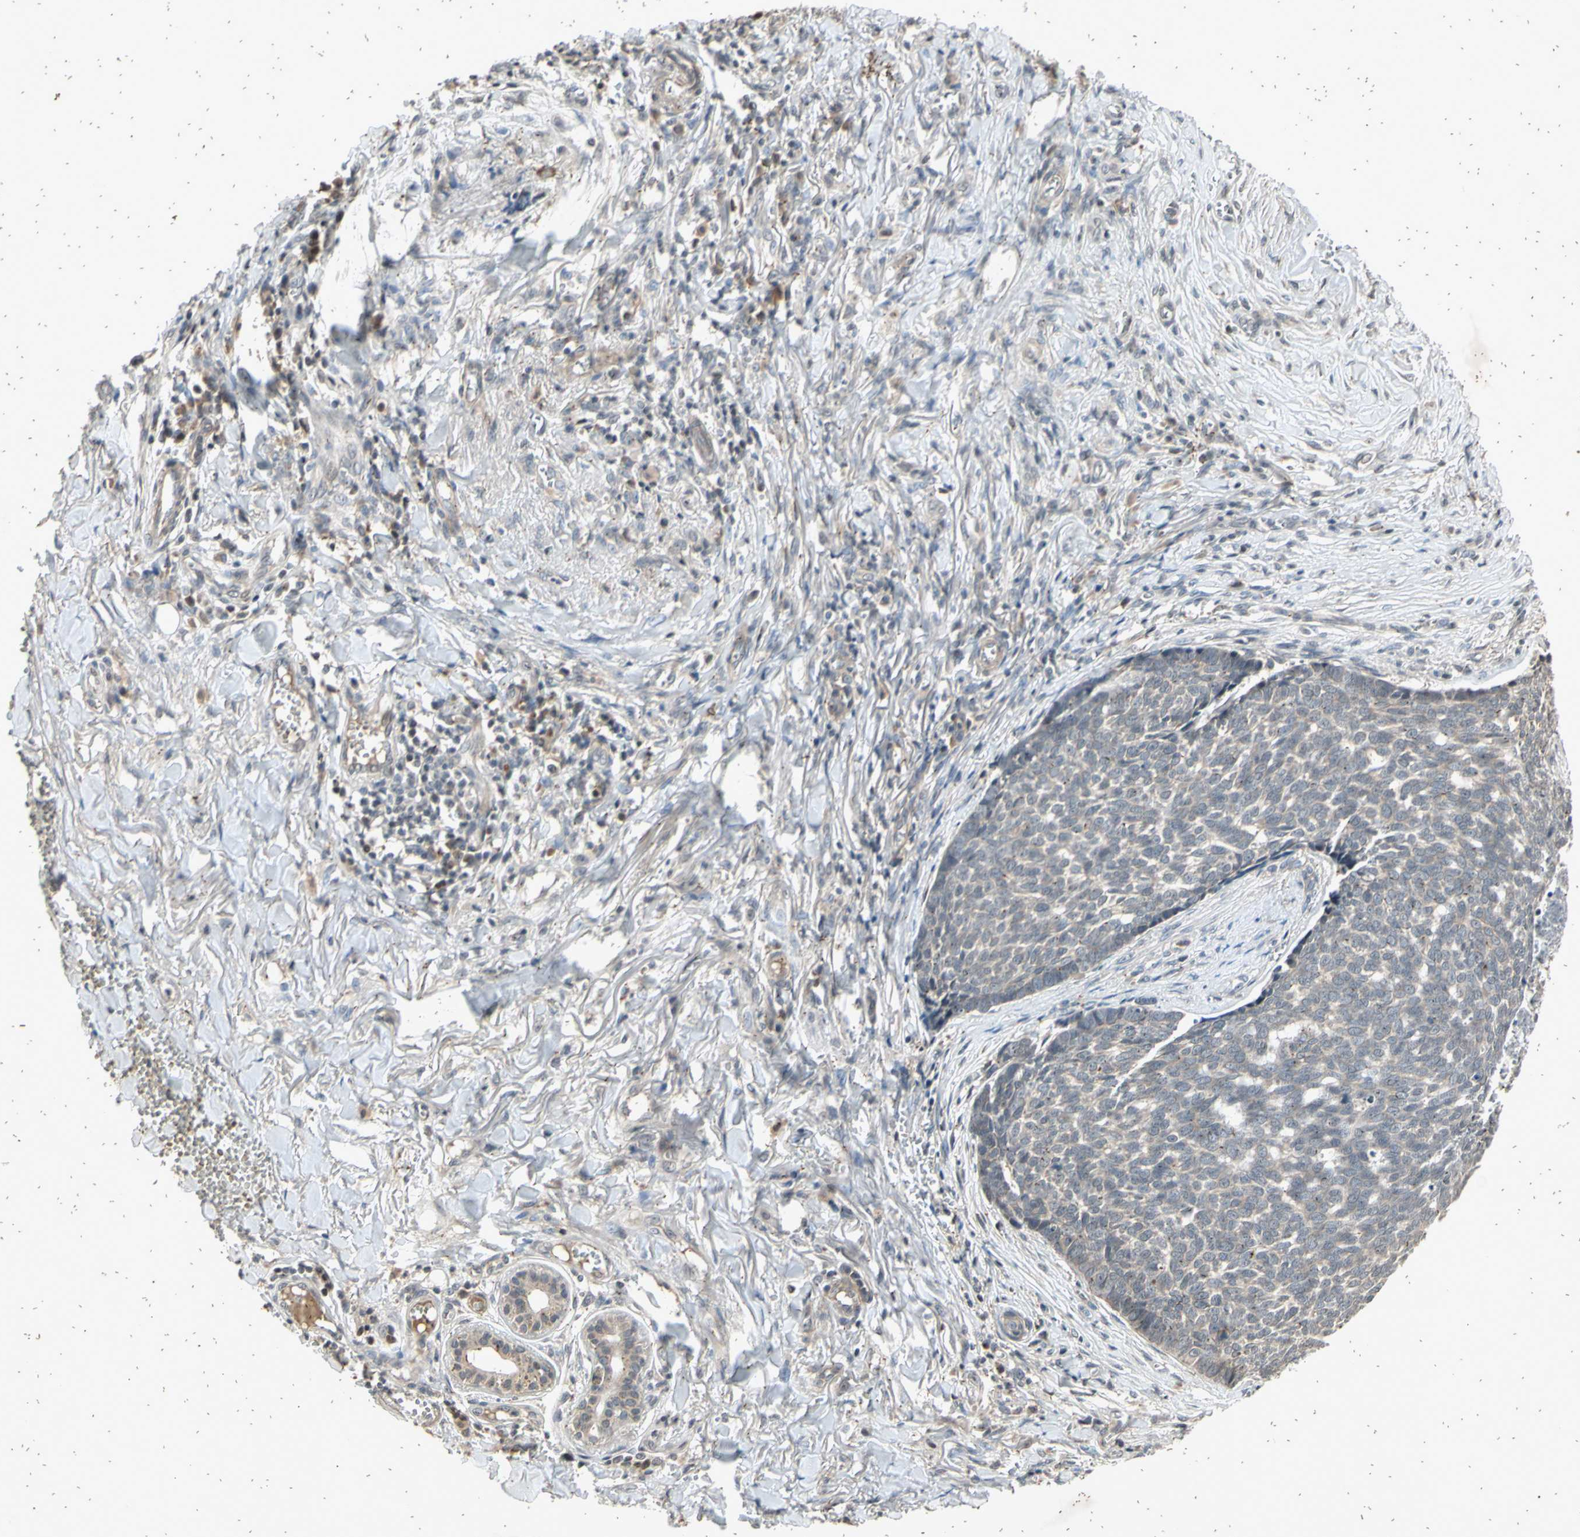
{"staining": {"intensity": "negative", "quantity": "none", "location": "none"}, "tissue": "skin cancer", "cell_type": "Tumor cells", "image_type": "cancer", "snomed": [{"axis": "morphology", "description": "Basal cell carcinoma"}, {"axis": "topography", "description": "Skin"}], "caption": "Tumor cells are negative for brown protein staining in skin cancer (basal cell carcinoma).", "gene": "EFNB2", "patient": {"sex": "male", "age": 84}}